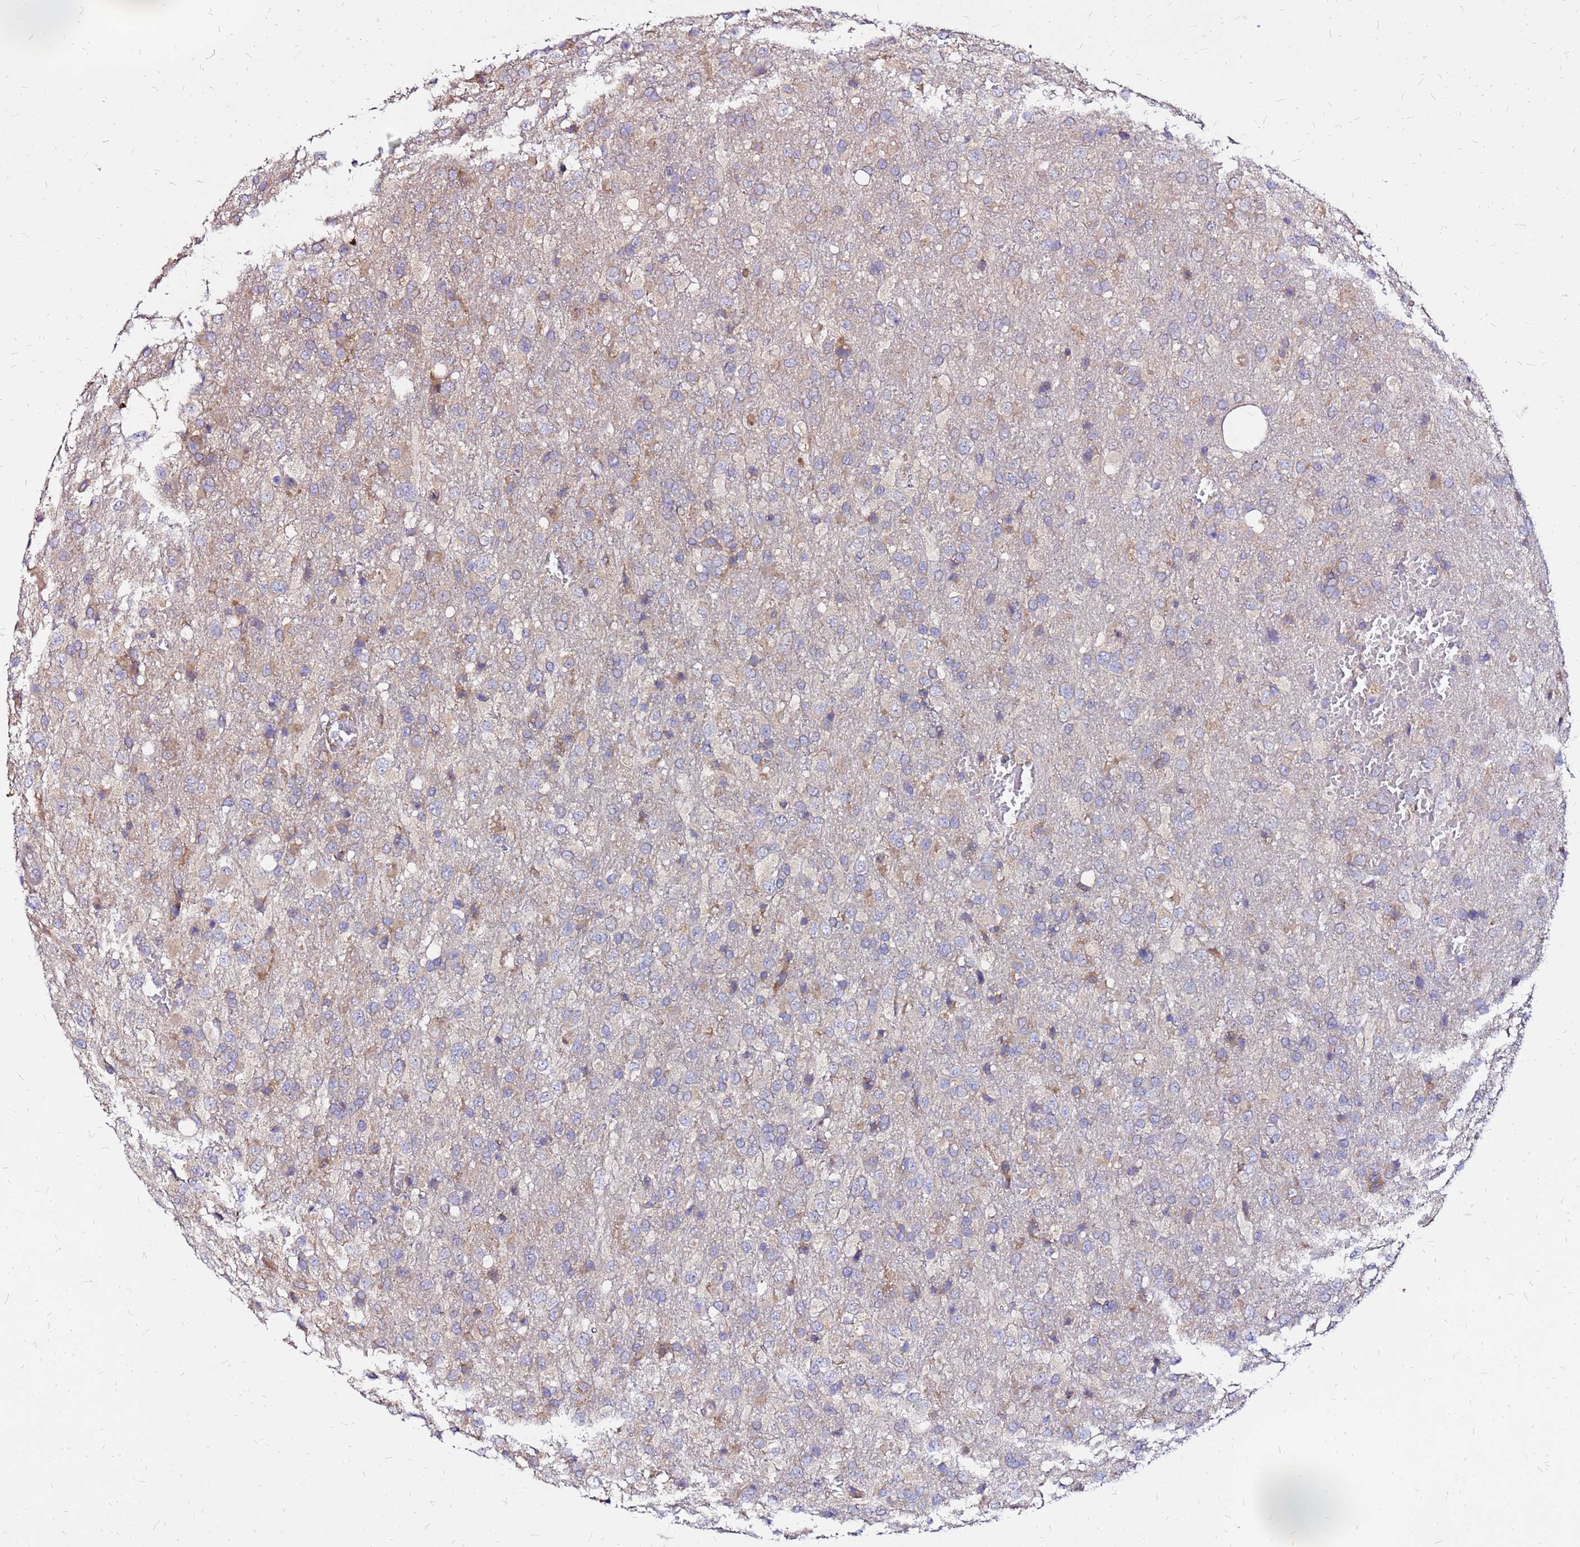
{"staining": {"intensity": "moderate", "quantity": "25%-75%", "location": "cytoplasmic/membranous"}, "tissue": "glioma", "cell_type": "Tumor cells", "image_type": "cancer", "snomed": [{"axis": "morphology", "description": "Glioma, malignant, High grade"}, {"axis": "topography", "description": "Brain"}], "caption": "DAB immunohistochemical staining of glioma exhibits moderate cytoplasmic/membranous protein staining in approximately 25%-75% of tumor cells.", "gene": "VMO1", "patient": {"sex": "female", "age": 74}}